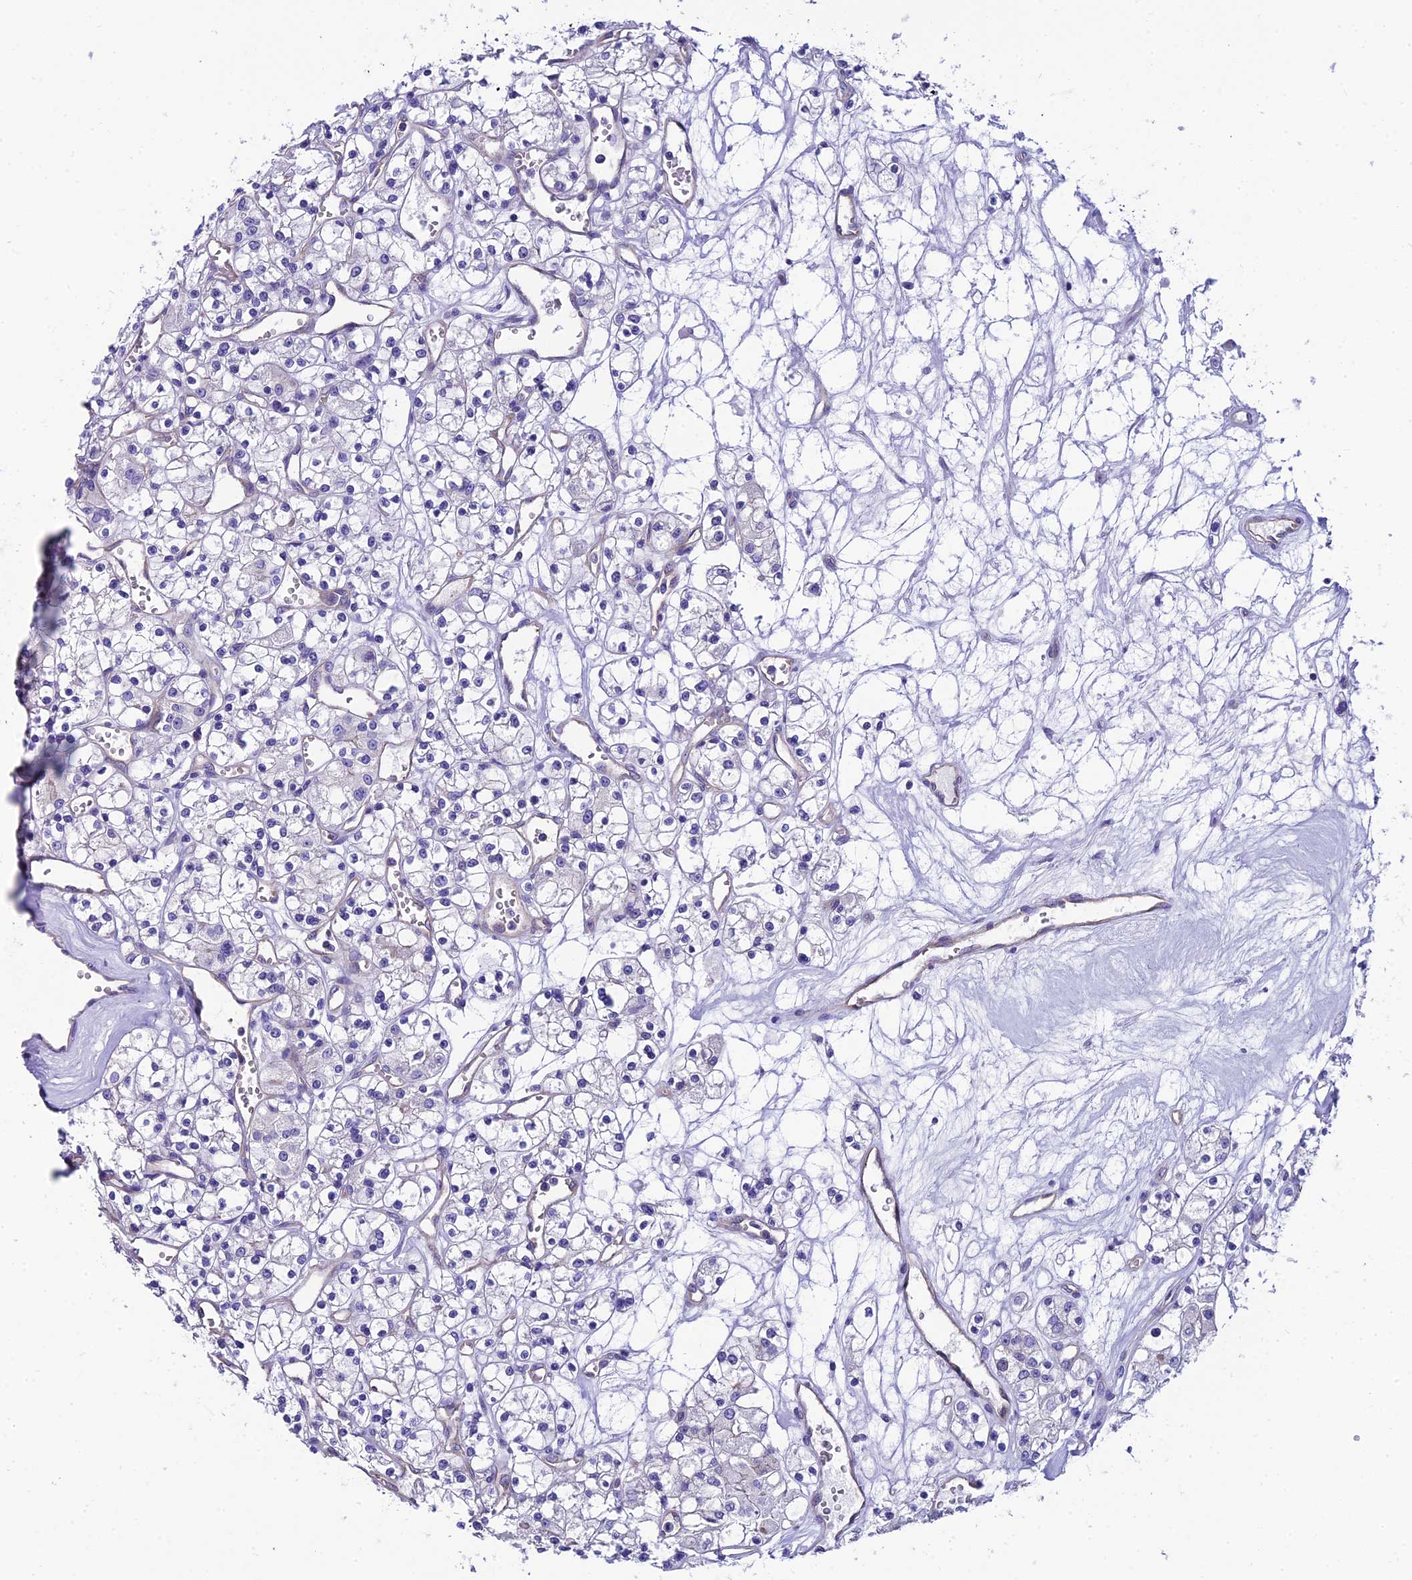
{"staining": {"intensity": "negative", "quantity": "none", "location": "none"}, "tissue": "renal cancer", "cell_type": "Tumor cells", "image_type": "cancer", "snomed": [{"axis": "morphology", "description": "Adenocarcinoma, NOS"}, {"axis": "topography", "description": "Kidney"}], "caption": "Histopathology image shows no protein positivity in tumor cells of renal cancer tissue.", "gene": "PPFIA3", "patient": {"sex": "female", "age": 59}}